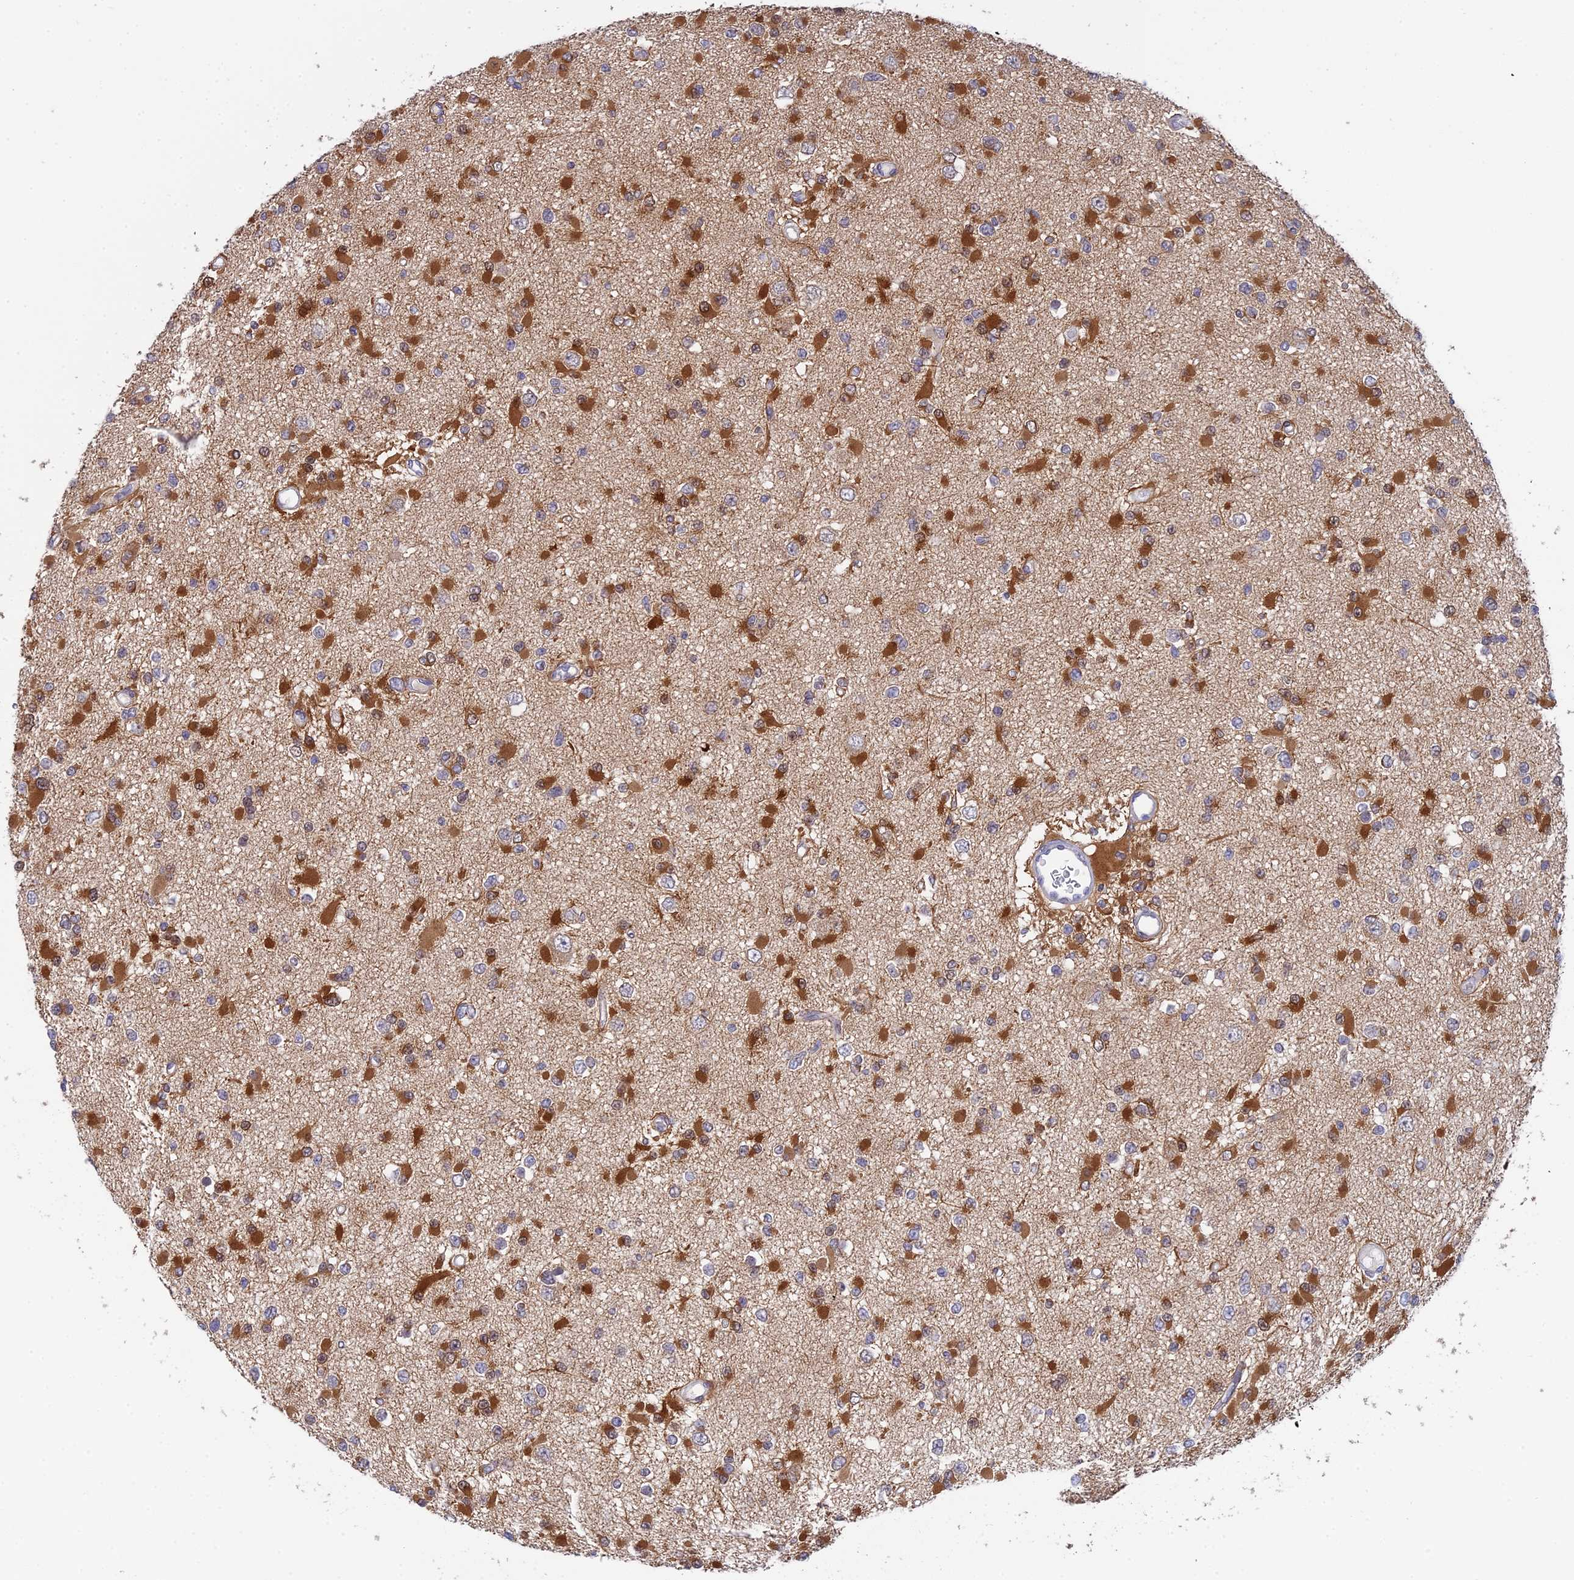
{"staining": {"intensity": "moderate", "quantity": "25%-75%", "location": "cytoplasmic/membranous"}, "tissue": "glioma", "cell_type": "Tumor cells", "image_type": "cancer", "snomed": [{"axis": "morphology", "description": "Glioma, malignant, Low grade"}, {"axis": "topography", "description": "Brain"}], "caption": "Brown immunohistochemical staining in glioma displays moderate cytoplasmic/membranous positivity in approximately 25%-75% of tumor cells.", "gene": "ELOA2", "patient": {"sex": "female", "age": 22}}